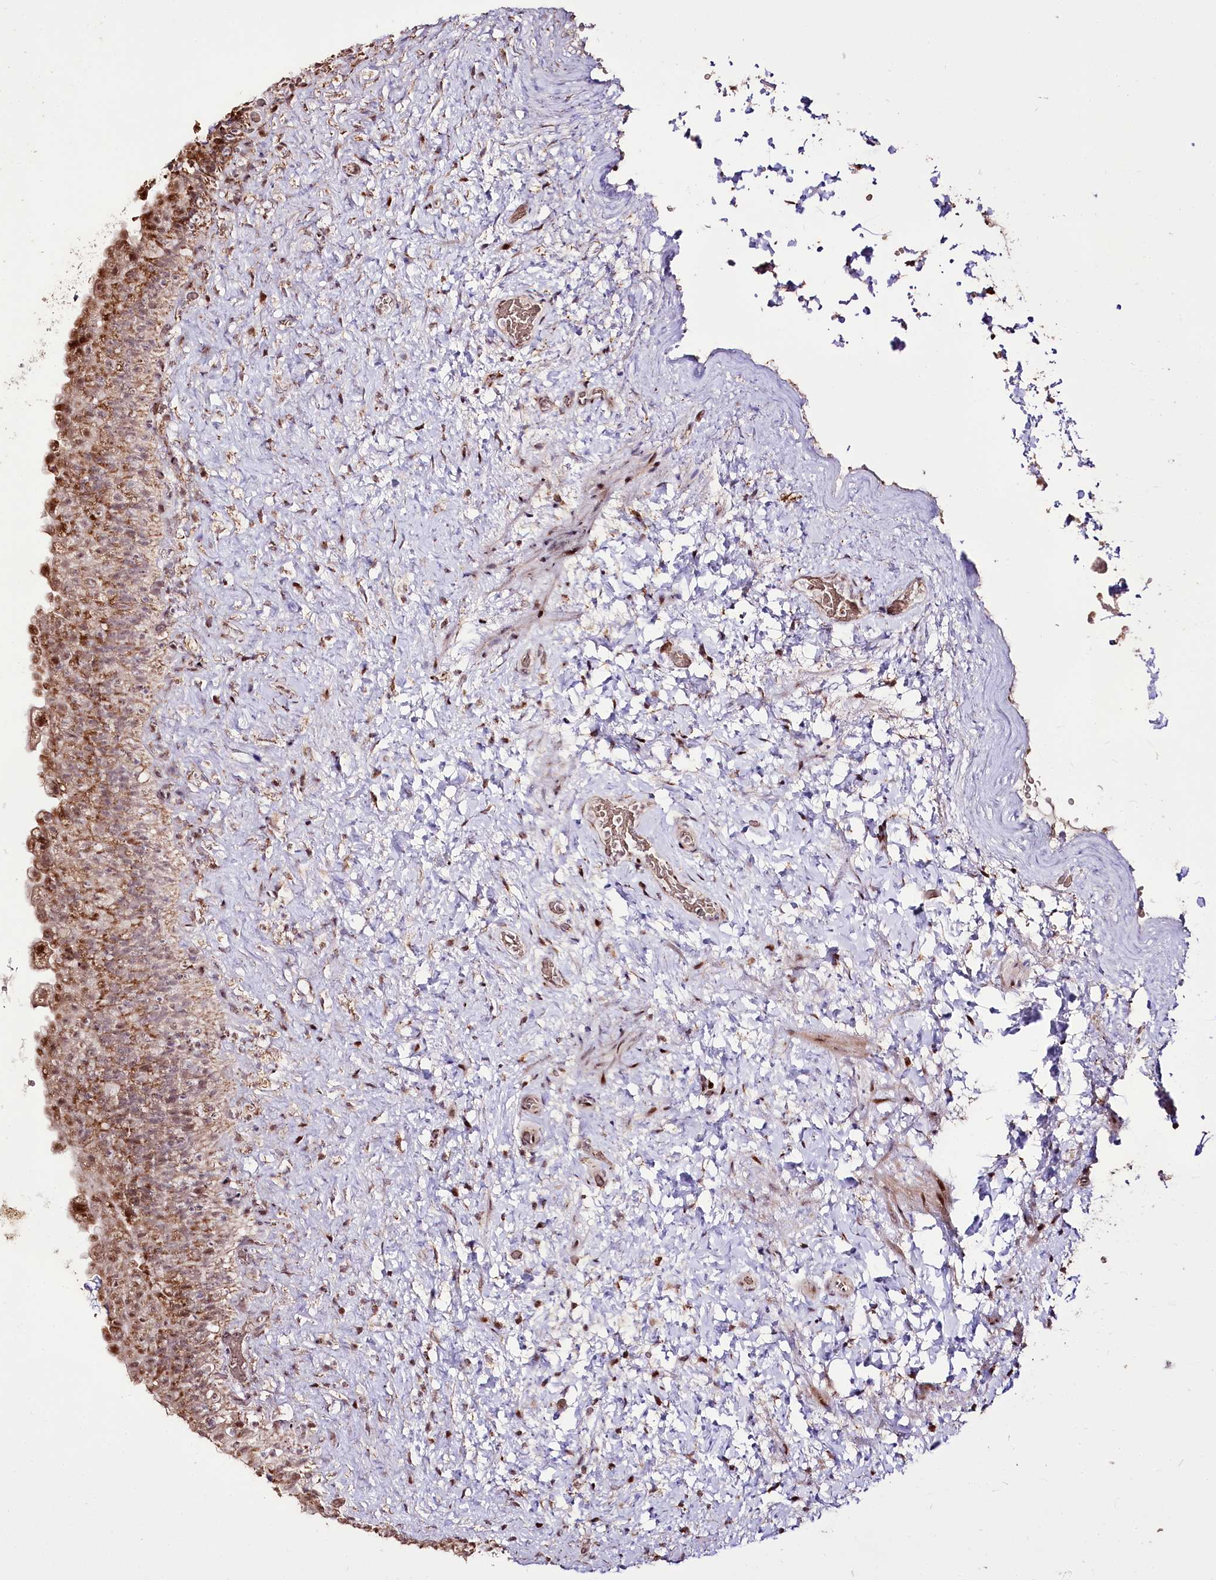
{"staining": {"intensity": "moderate", "quantity": ">75%", "location": "cytoplasmic/membranous,nuclear"}, "tissue": "urinary bladder", "cell_type": "Urothelial cells", "image_type": "normal", "snomed": [{"axis": "morphology", "description": "Normal tissue, NOS"}, {"axis": "topography", "description": "Urinary bladder"}], "caption": "A brown stain shows moderate cytoplasmic/membranous,nuclear expression of a protein in urothelial cells of normal urinary bladder. The staining is performed using DAB (3,3'-diaminobenzidine) brown chromogen to label protein expression. The nuclei are counter-stained blue using hematoxylin.", "gene": "CARD19", "patient": {"sex": "female", "age": 27}}